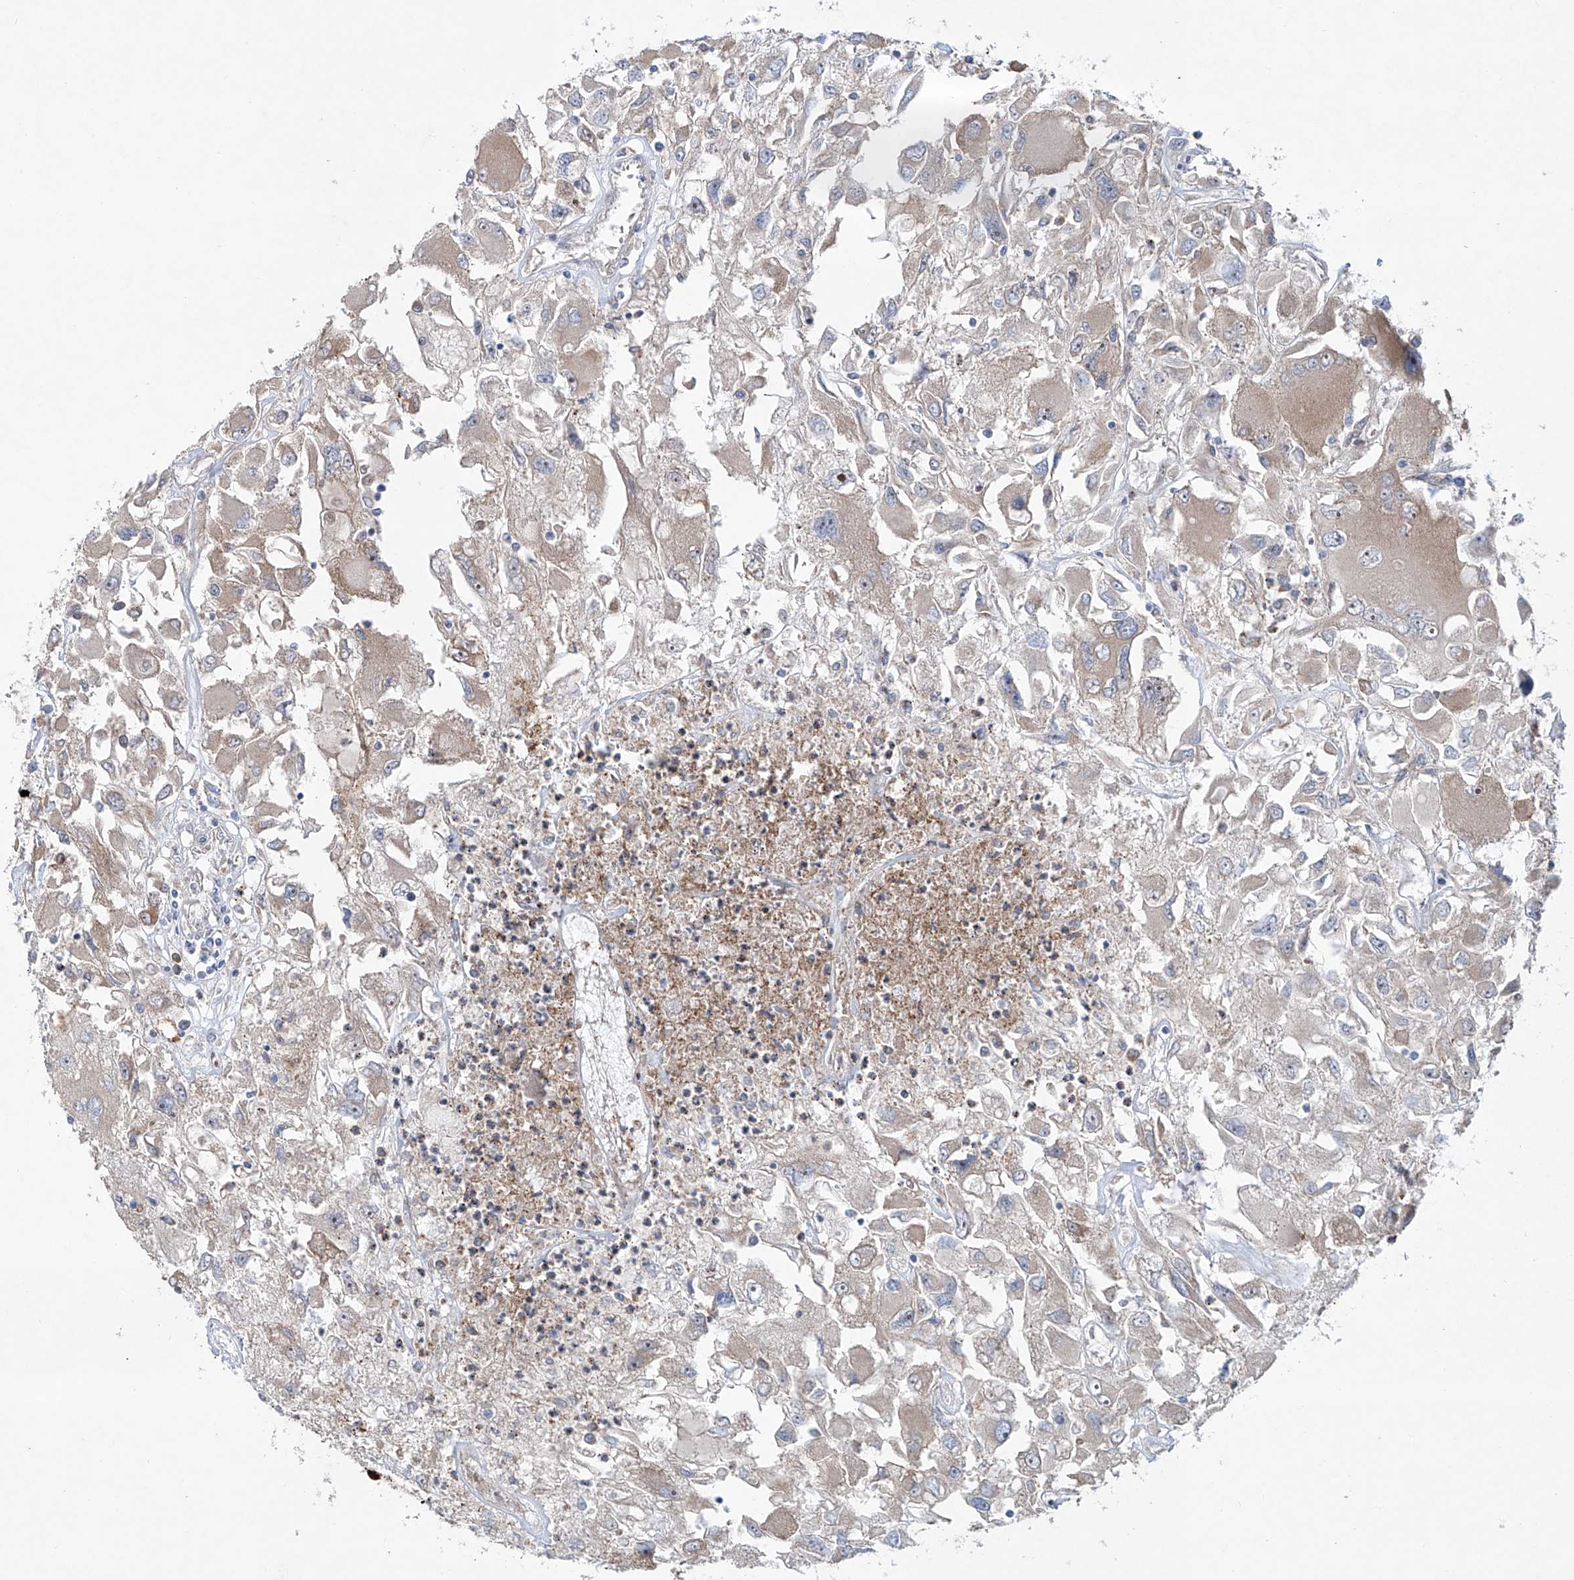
{"staining": {"intensity": "weak", "quantity": "25%-75%", "location": "cytoplasmic/membranous"}, "tissue": "renal cancer", "cell_type": "Tumor cells", "image_type": "cancer", "snomed": [{"axis": "morphology", "description": "Adenocarcinoma, NOS"}, {"axis": "topography", "description": "Kidney"}], "caption": "Weak cytoplasmic/membranous protein expression is present in about 25%-75% of tumor cells in renal cancer (adenocarcinoma).", "gene": "KLC4", "patient": {"sex": "female", "age": 52}}